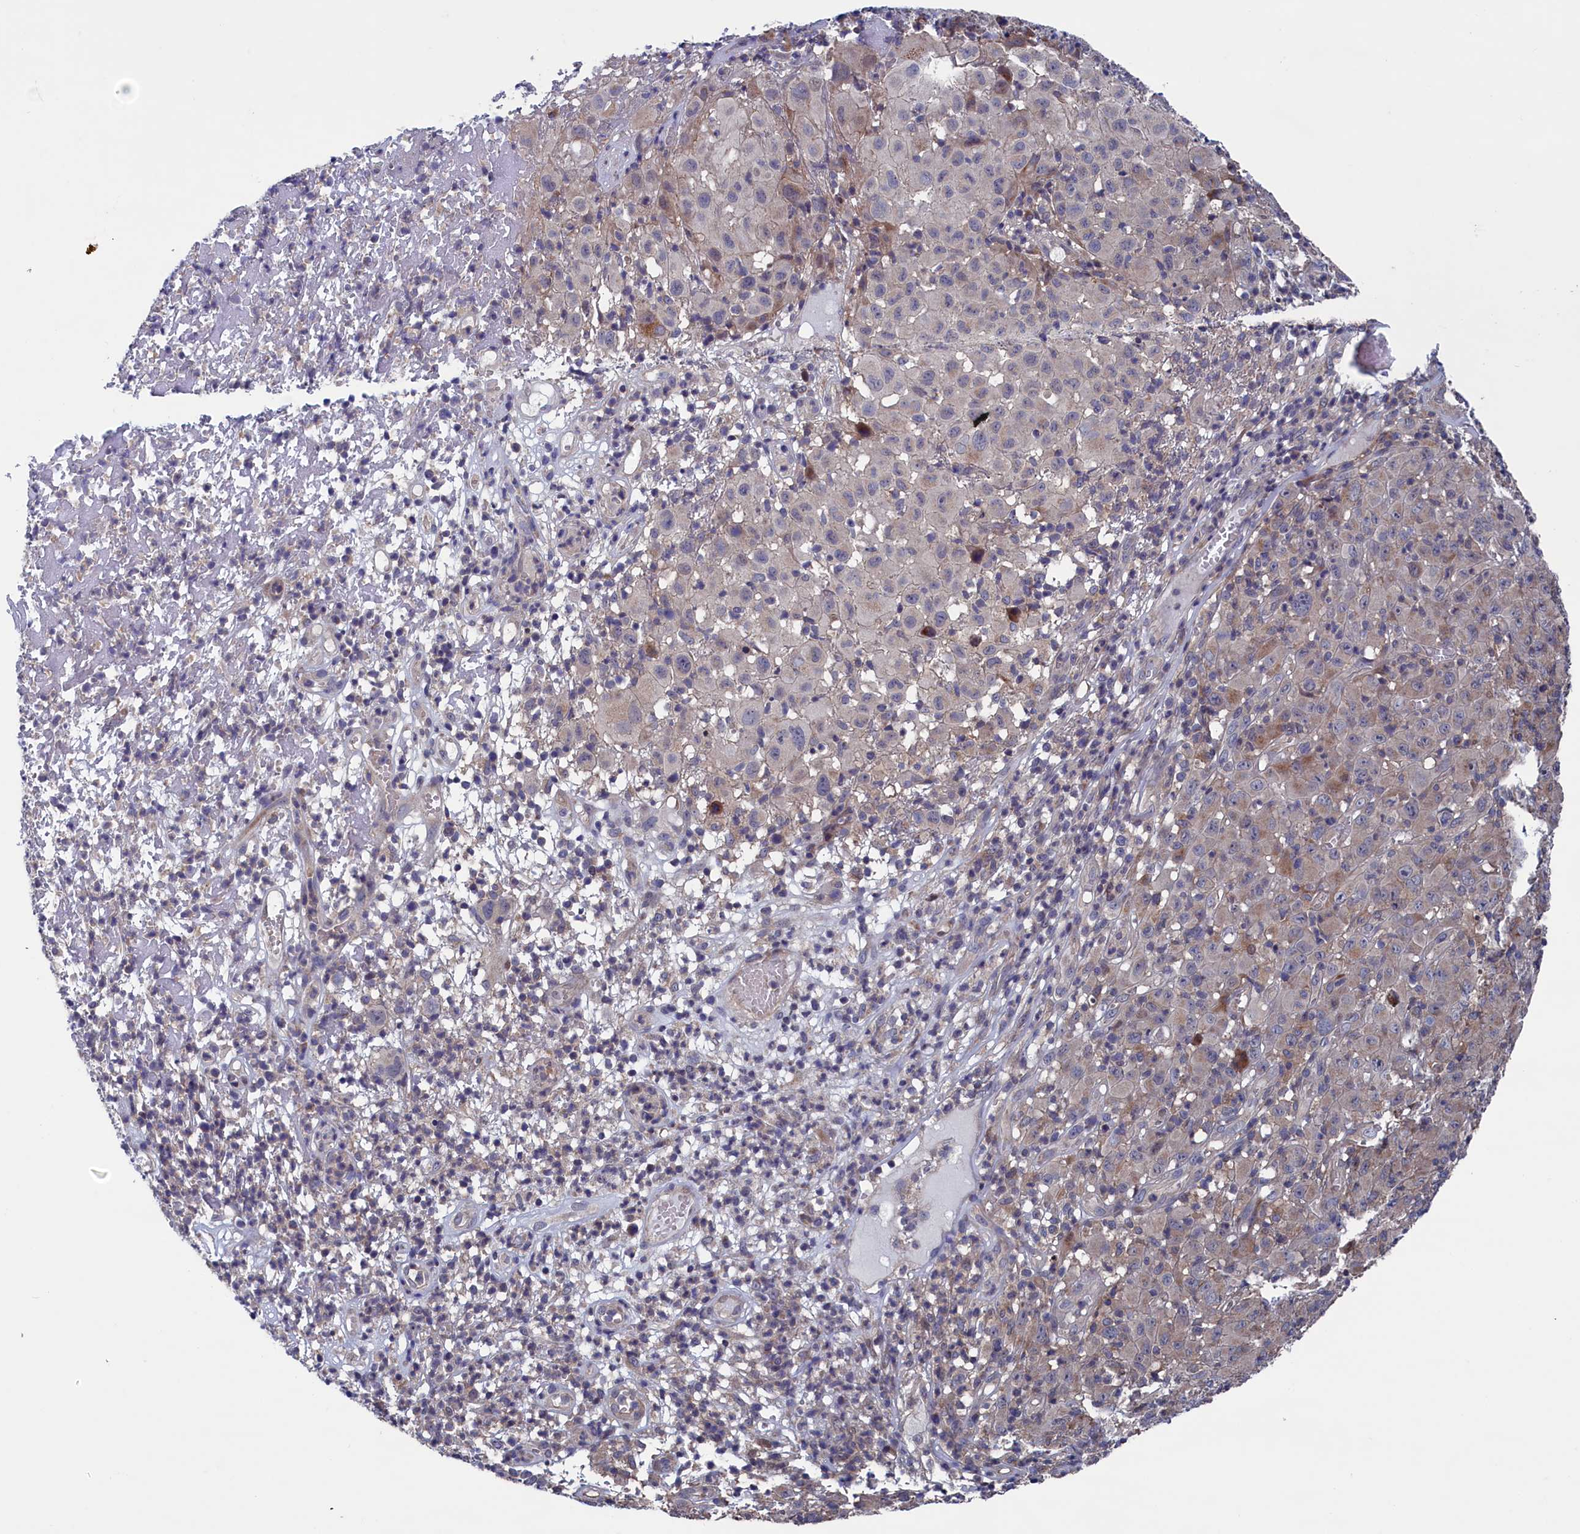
{"staining": {"intensity": "negative", "quantity": "none", "location": "none"}, "tissue": "melanoma", "cell_type": "Tumor cells", "image_type": "cancer", "snomed": [{"axis": "morphology", "description": "Malignant melanoma, NOS"}, {"axis": "topography", "description": "Skin"}], "caption": "Tumor cells are negative for brown protein staining in melanoma.", "gene": "SPATA13", "patient": {"sex": "male", "age": 73}}